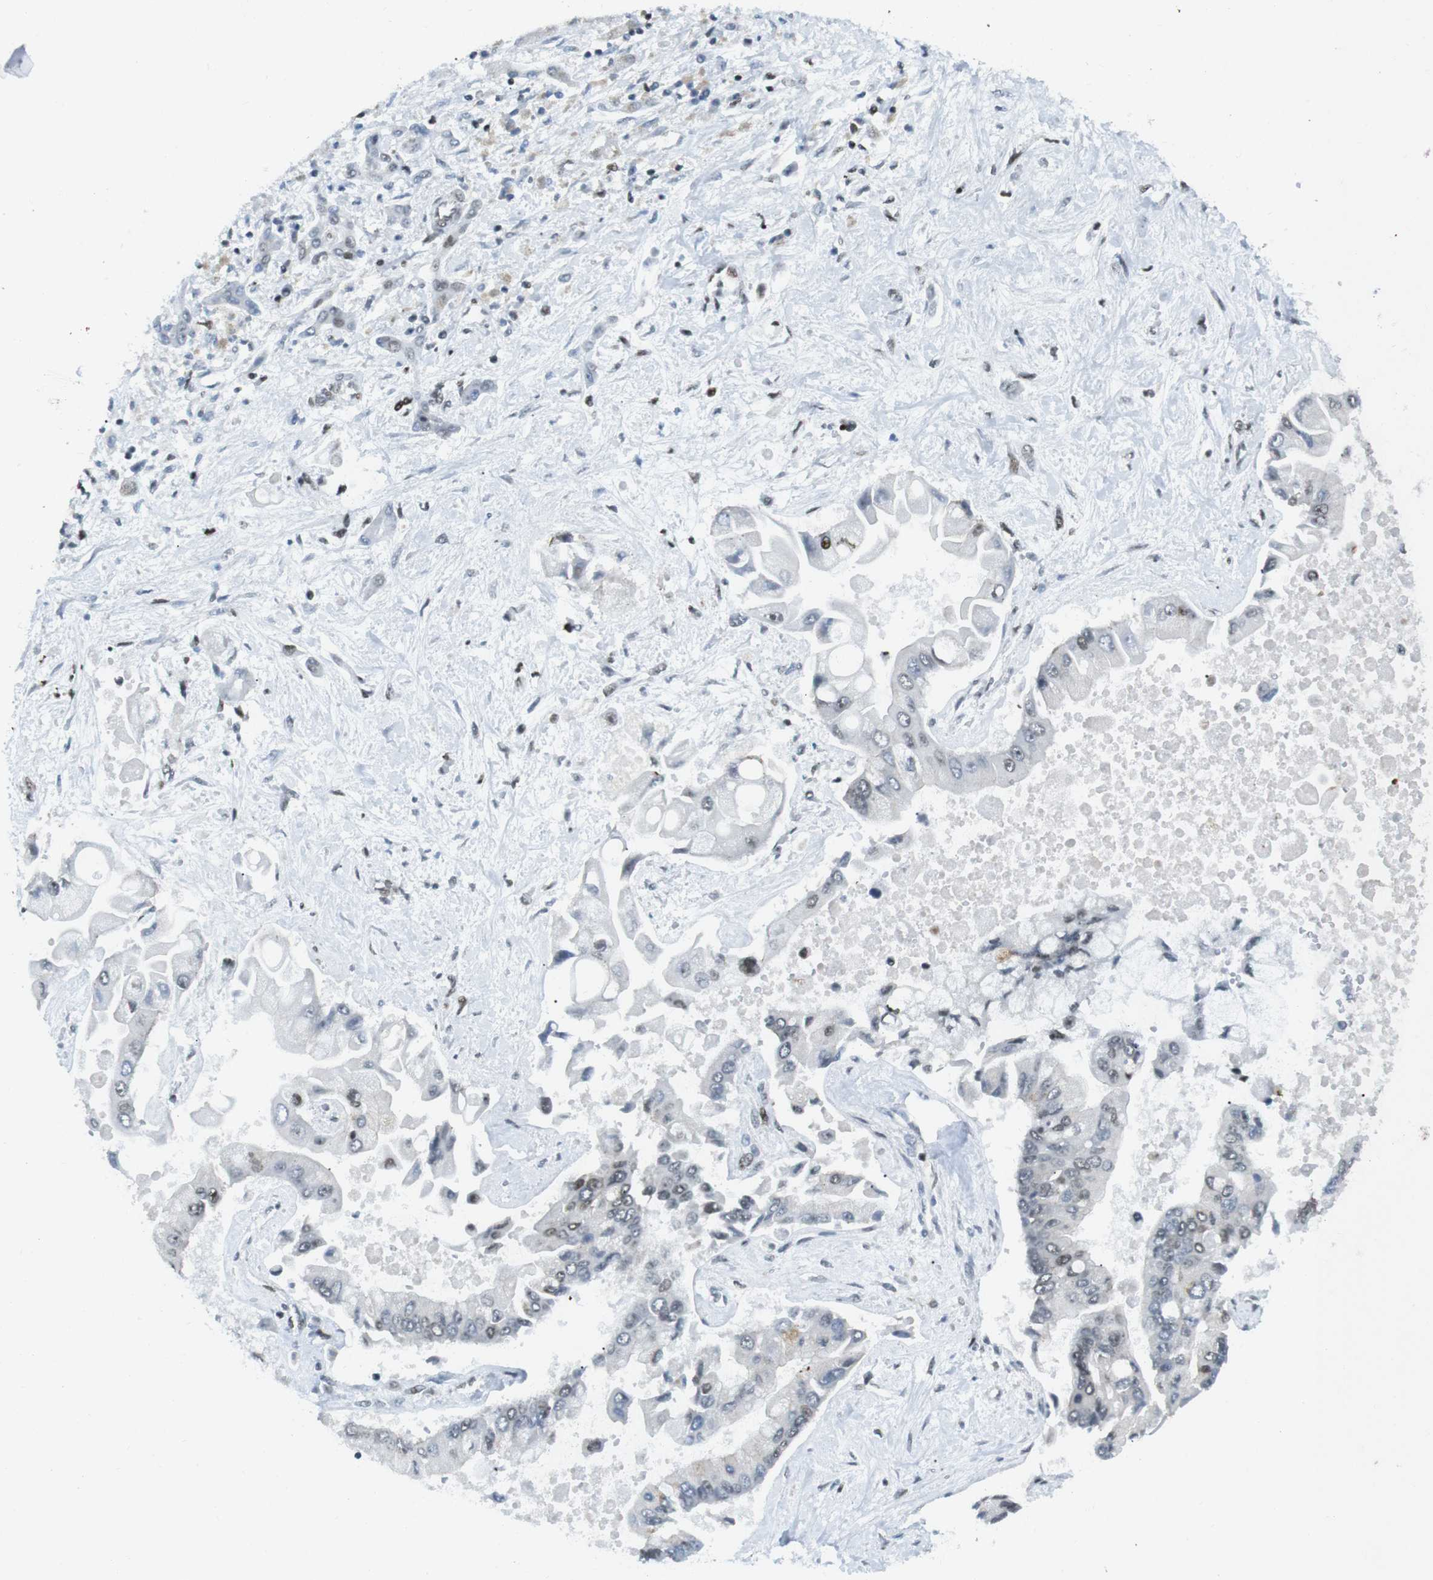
{"staining": {"intensity": "weak", "quantity": "<25%", "location": "nuclear"}, "tissue": "liver cancer", "cell_type": "Tumor cells", "image_type": "cancer", "snomed": [{"axis": "morphology", "description": "Cholangiocarcinoma"}, {"axis": "topography", "description": "Liver"}], "caption": "A high-resolution histopathology image shows immunohistochemistry (IHC) staining of liver cancer, which reveals no significant positivity in tumor cells.", "gene": "ARID1A", "patient": {"sex": "male", "age": 50}}